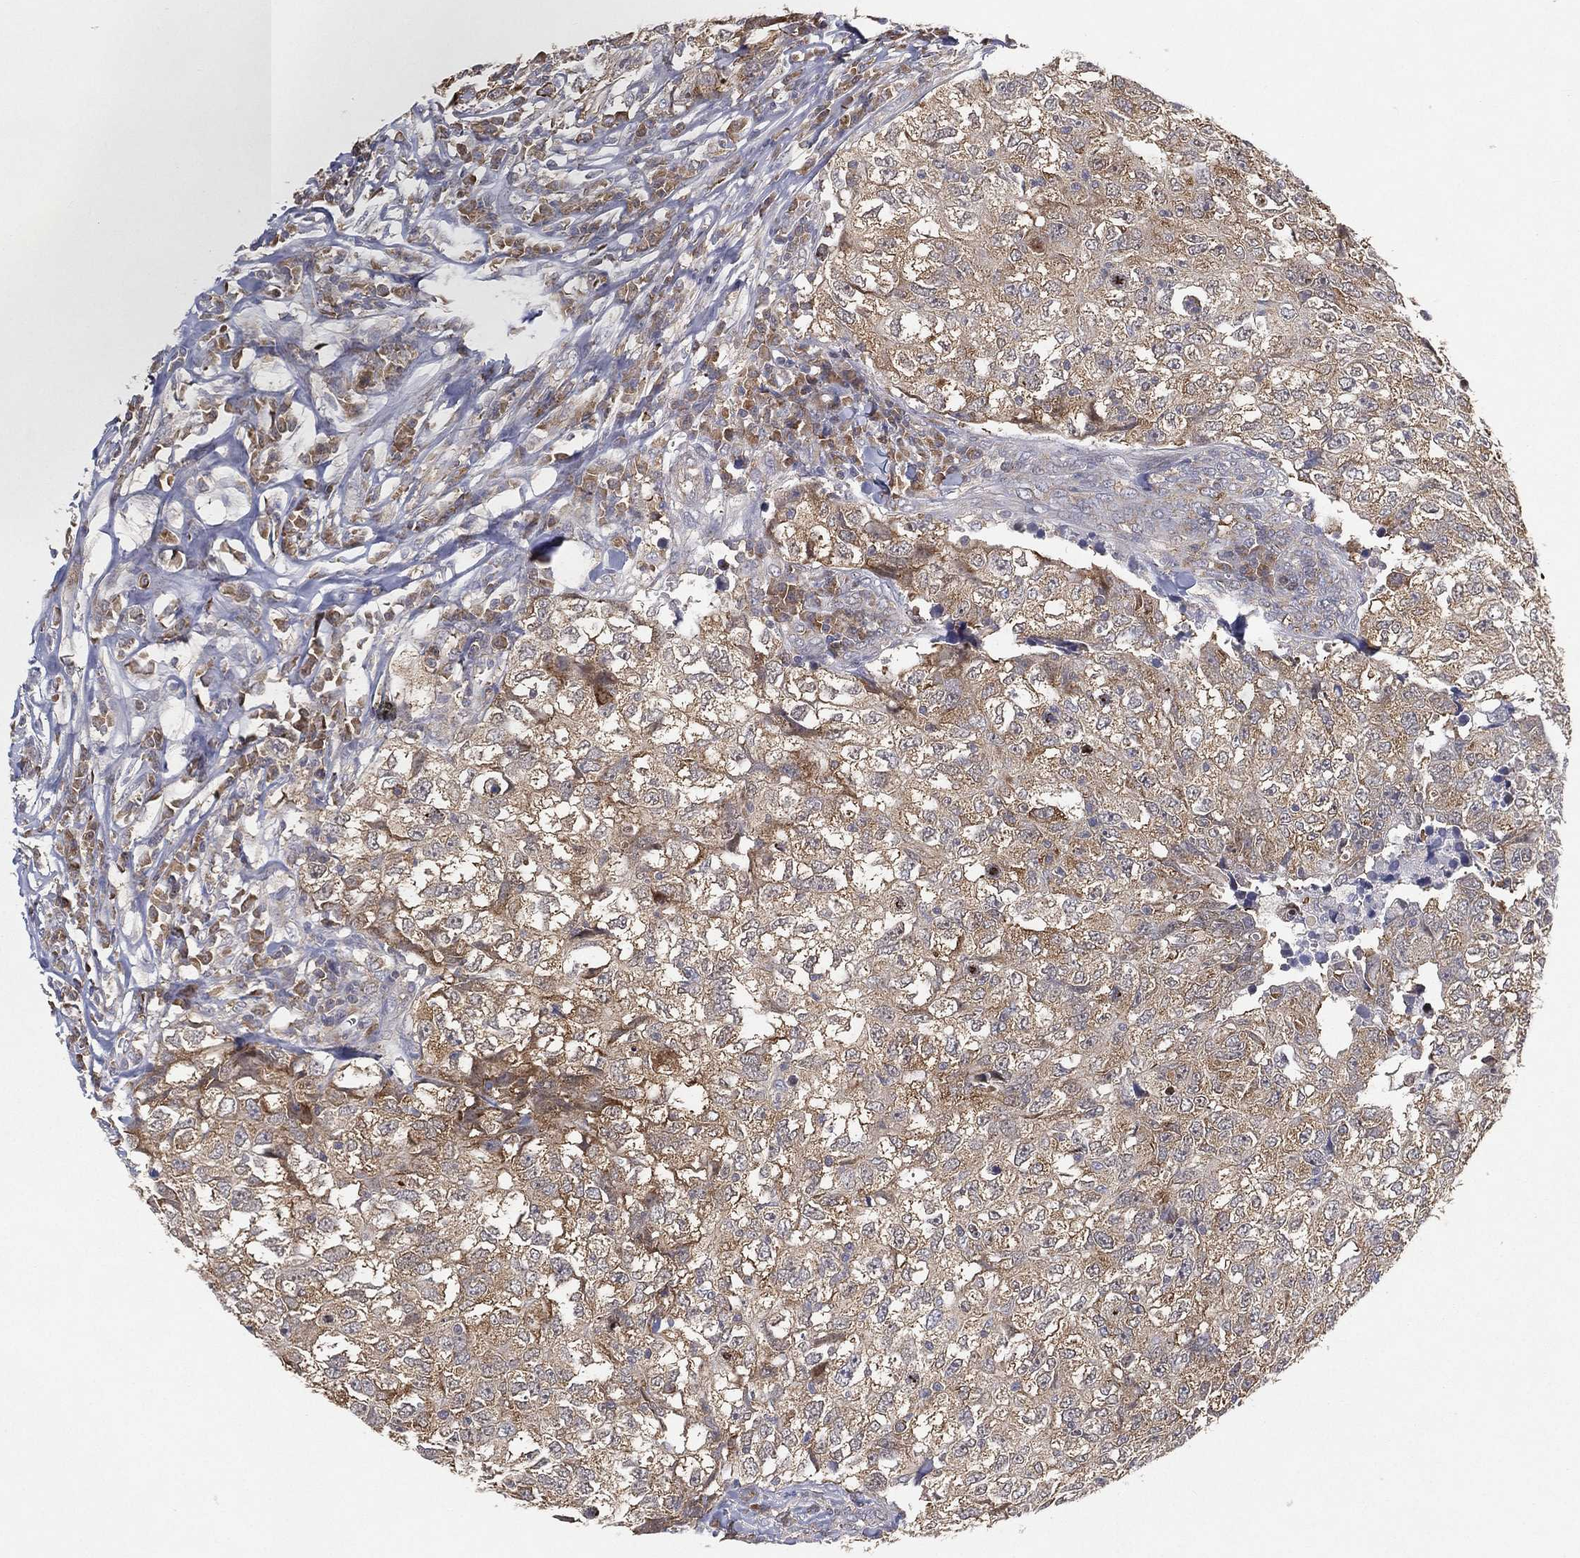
{"staining": {"intensity": "moderate", "quantity": "25%-75%", "location": "cytoplasmic/membranous"}, "tissue": "breast cancer", "cell_type": "Tumor cells", "image_type": "cancer", "snomed": [{"axis": "morphology", "description": "Duct carcinoma"}, {"axis": "topography", "description": "Breast"}], "caption": "Breast cancer (invasive ductal carcinoma) stained for a protein displays moderate cytoplasmic/membranous positivity in tumor cells.", "gene": "TMTC4", "patient": {"sex": "female", "age": 30}}